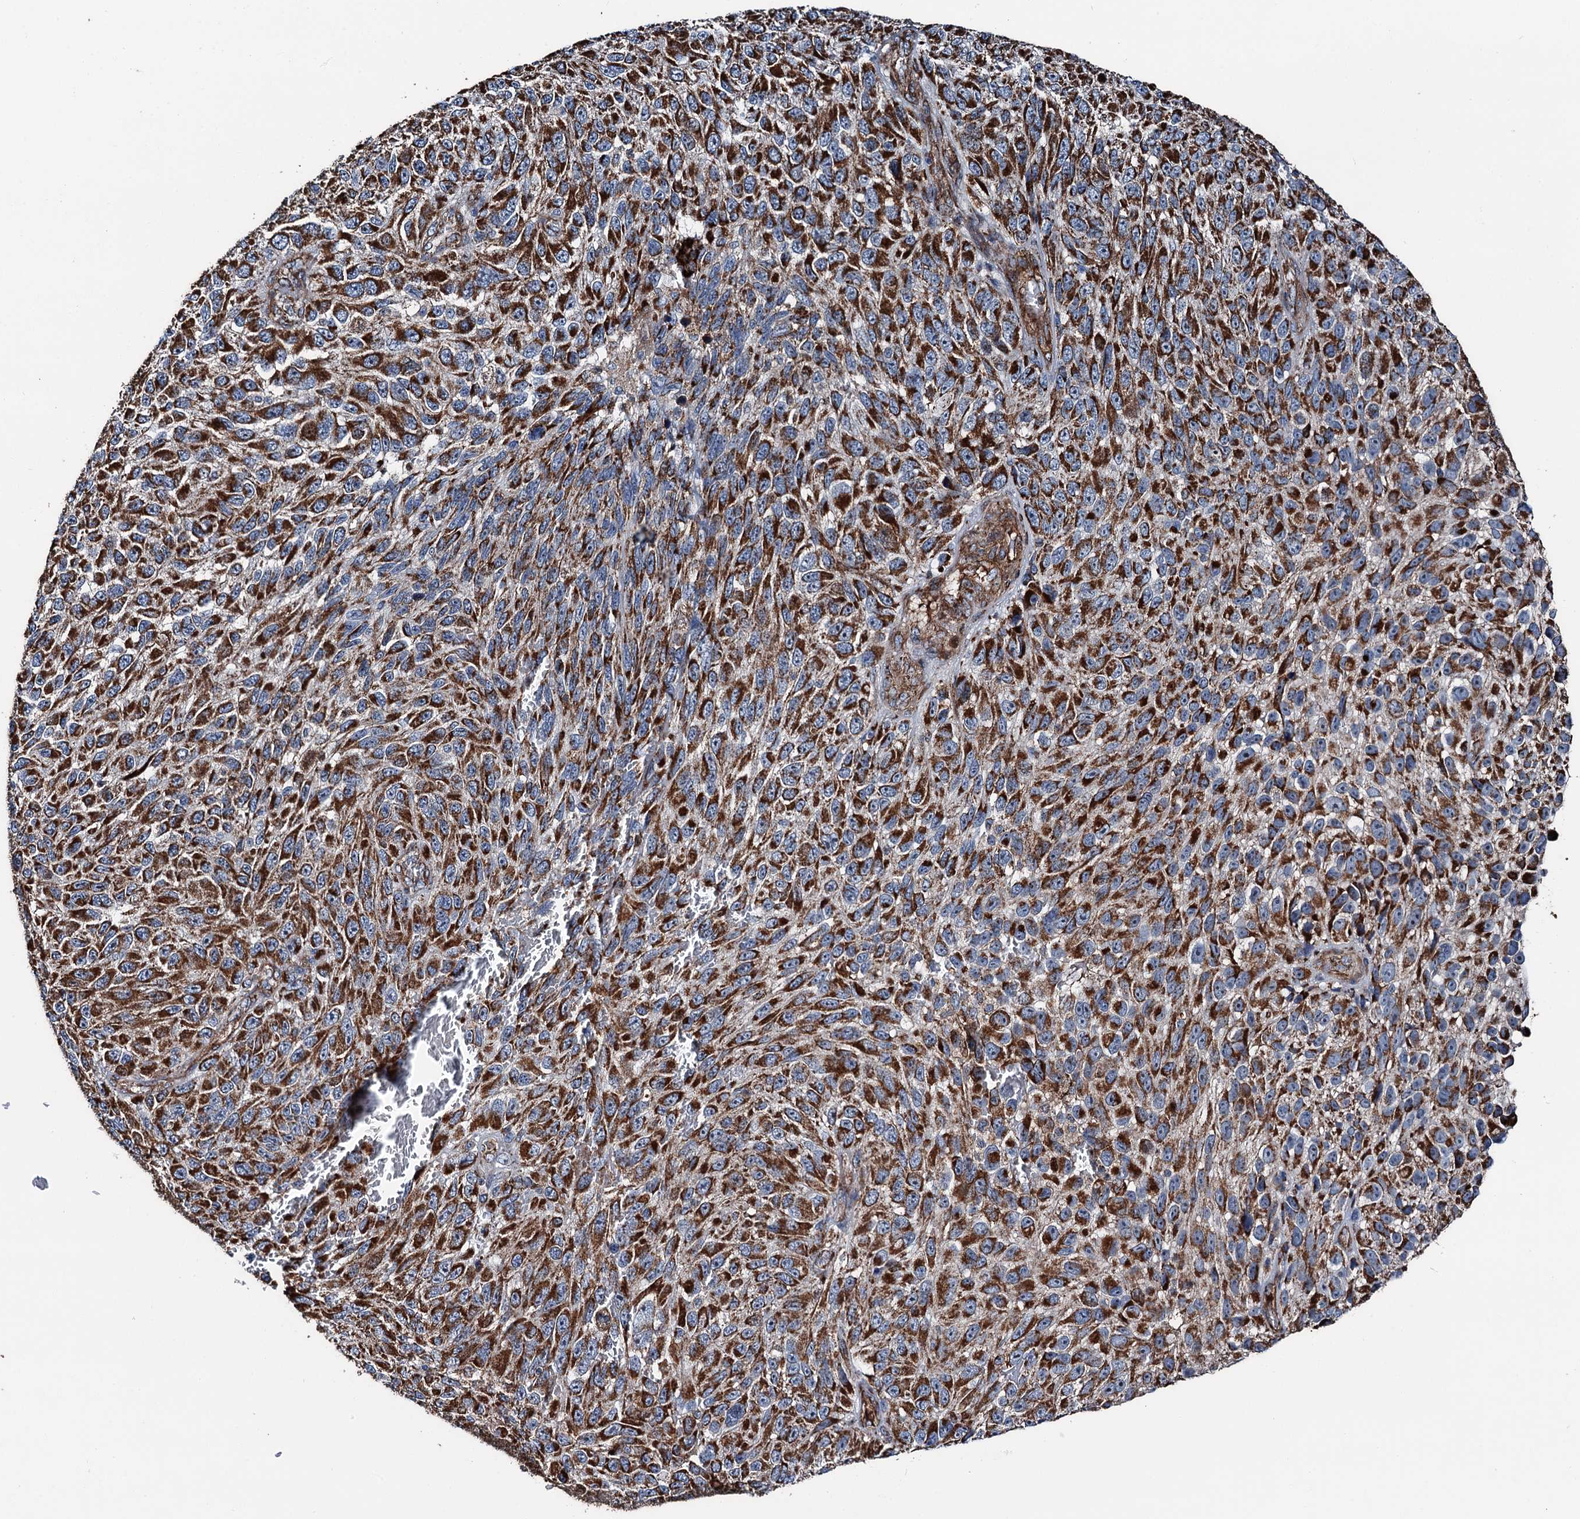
{"staining": {"intensity": "strong", "quantity": ">75%", "location": "cytoplasmic/membranous"}, "tissue": "melanoma", "cell_type": "Tumor cells", "image_type": "cancer", "snomed": [{"axis": "morphology", "description": "Normal tissue, NOS"}, {"axis": "morphology", "description": "Malignant melanoma, NOS"}, {"axis": "topography", "description": "Skin"}], "caption": "This is an image of immunohistochemistry staining of malignant melanoma, which shows strong positivity in the cytoplasmic/membranous of tumor cells.", "gene": "DDIAS", "patient": {"sex": "female", "age": 96}}